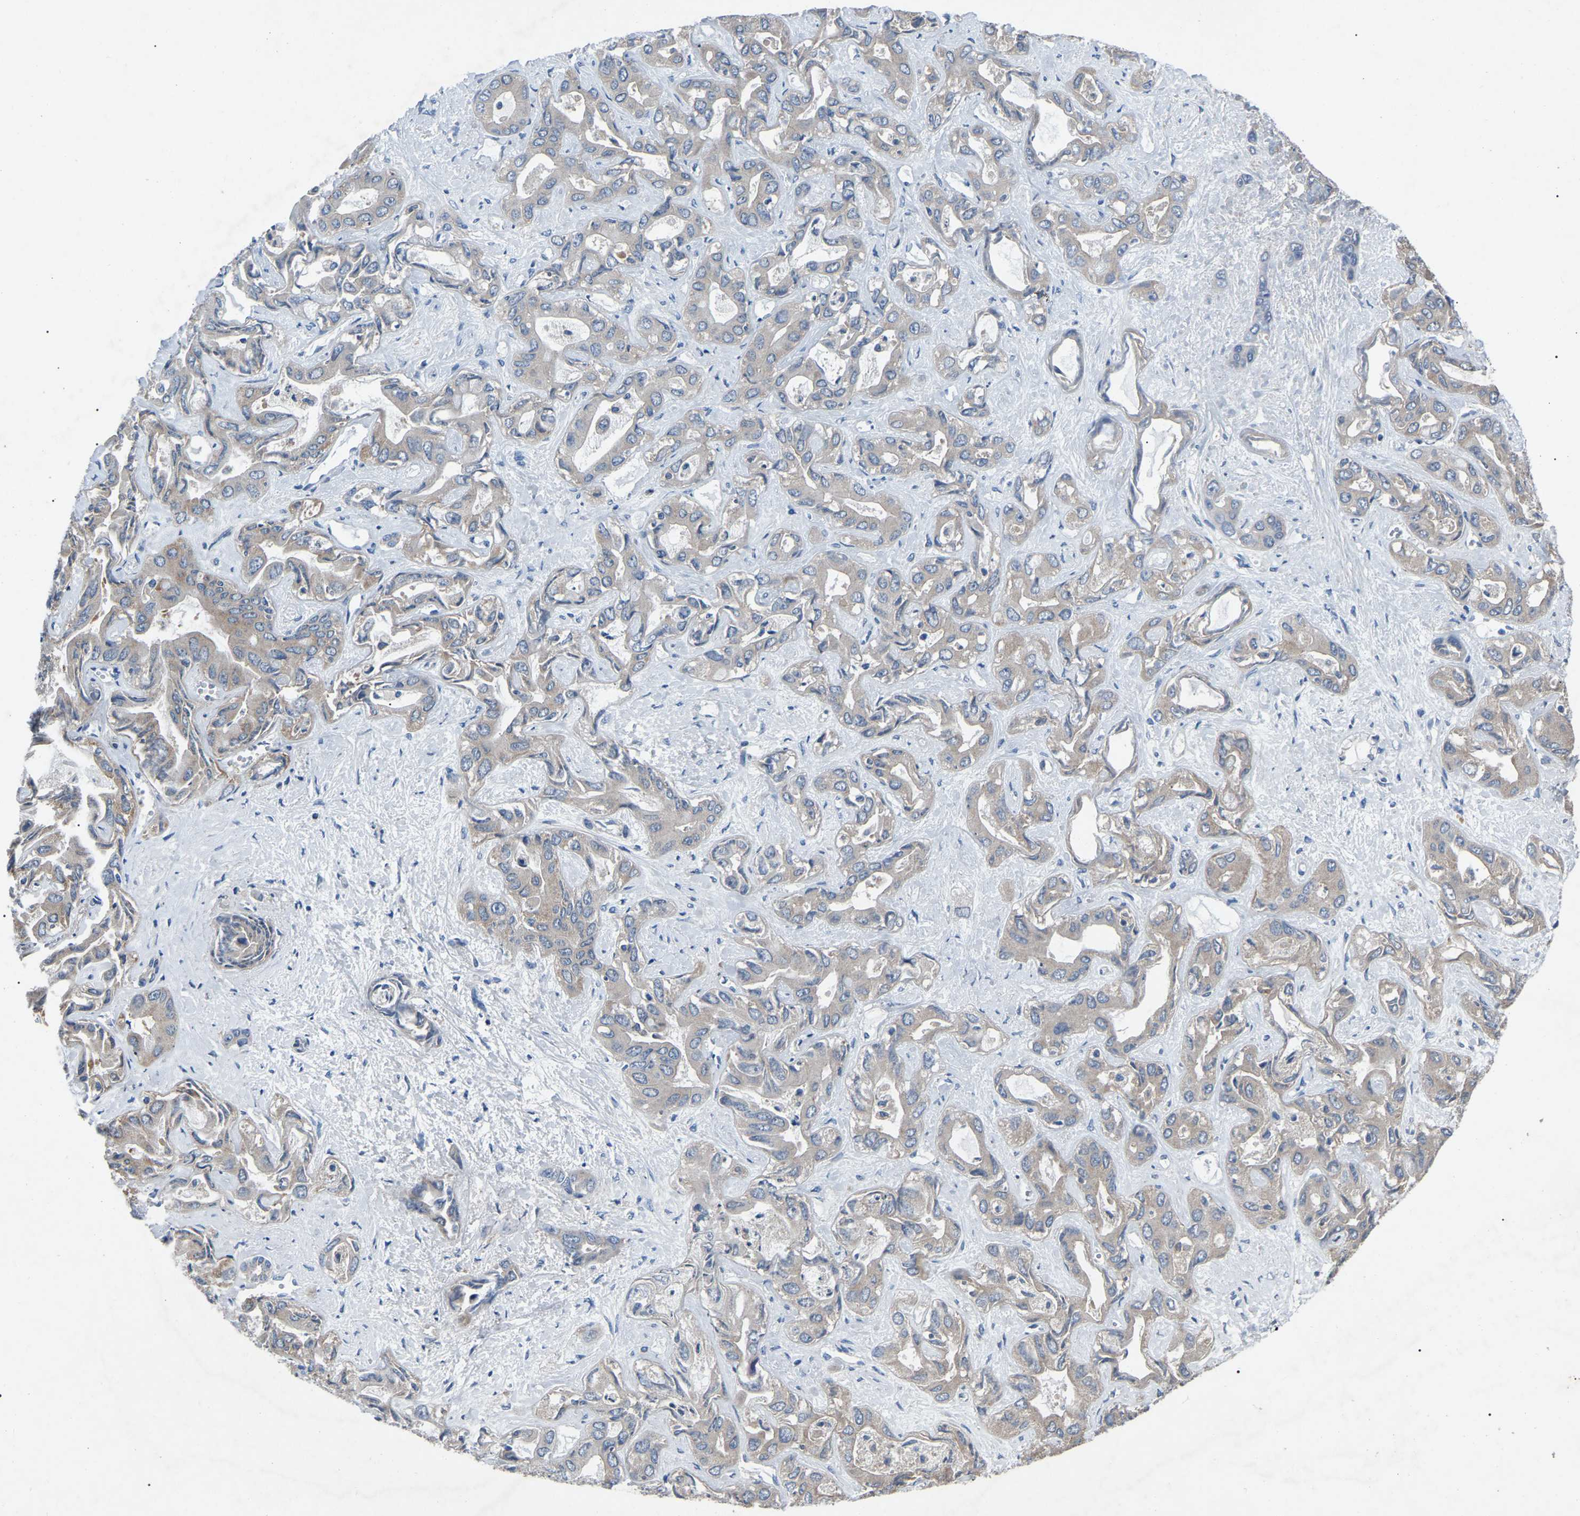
{"staining": {"intensity": "weak", "quantity": "<25%", "location": "cytoplasmic/membranous"}, "tissue": "liver cancer", "cell_type": "Tumor cells", "image_type": "cancer", "snomed": [{"axis": "morphology", "description": "Cholangiocarcinoma"}, {"axis": "topography", "description": "Liver"}], "caption": "An immunohistochemistry (IHC) micrograph of liver cancer (cholangiocarcinoma) is shown. There is no staining in tumor cells of liver cancer (cholangiocarcinoma).", "gene": "AIMP1", "patient": {"sex": "female", "age": 52}}